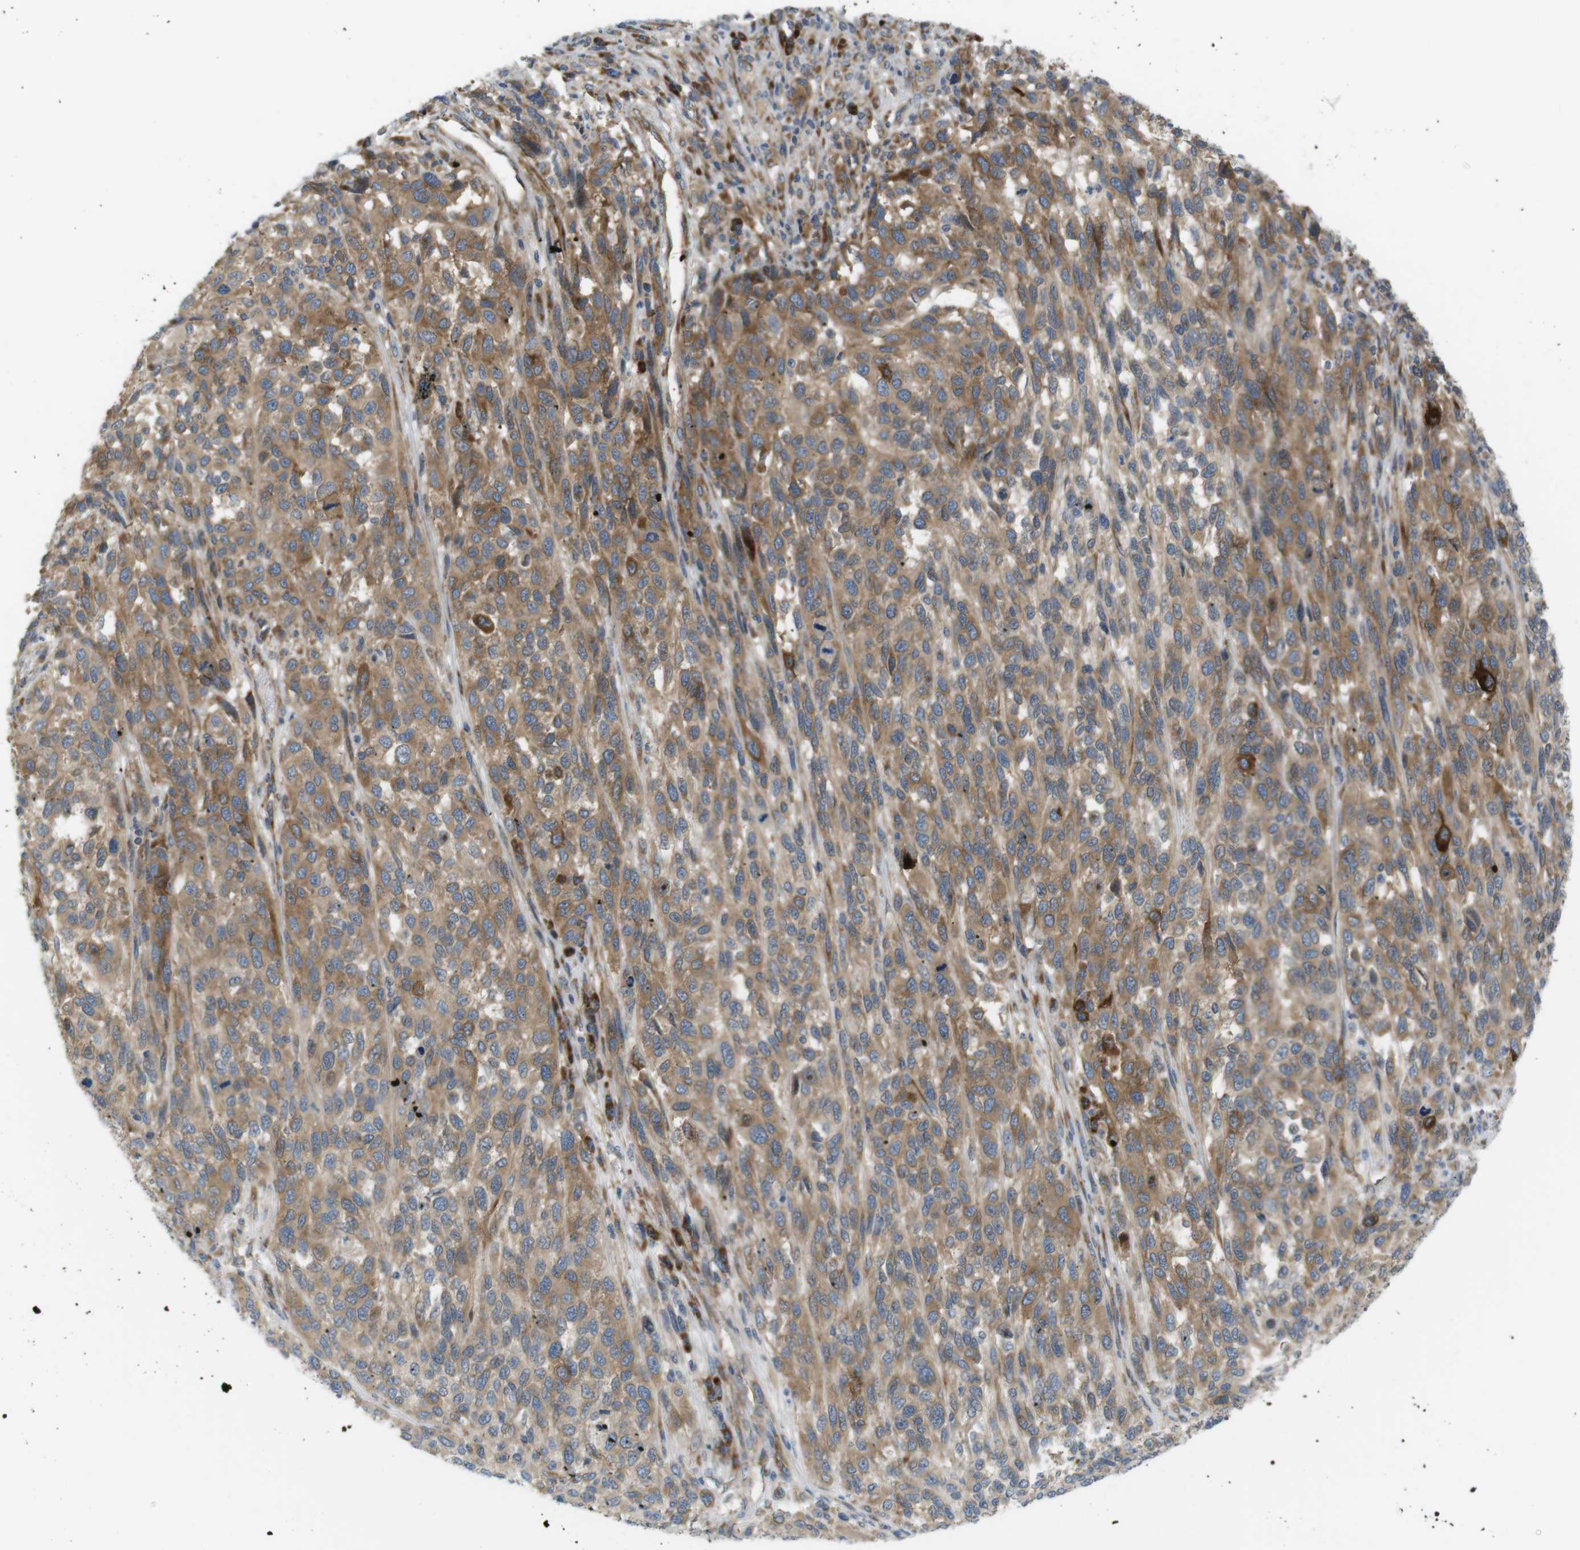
{"staining": {"intensity": "moderate", "quantity": ">75%", "location": "cytoplasmic/membranous"}, "tissue": "melanoma", "cell_type": "Tumor cells", "image_type": "cancer", "snomed": [{"axis": "morphology", "description": "Malignant melanoma, Metastatic site"}, {"axis": "topography", "description": "Lymph node"}], "caption": "Melanoma stained for a protein (brown) exhibits moderate cytoplasmic/membranous positive expression in approximately >75% of tumor cells.", "gene": "GJC3", "patient": {"sex": "male", "age": 61}}